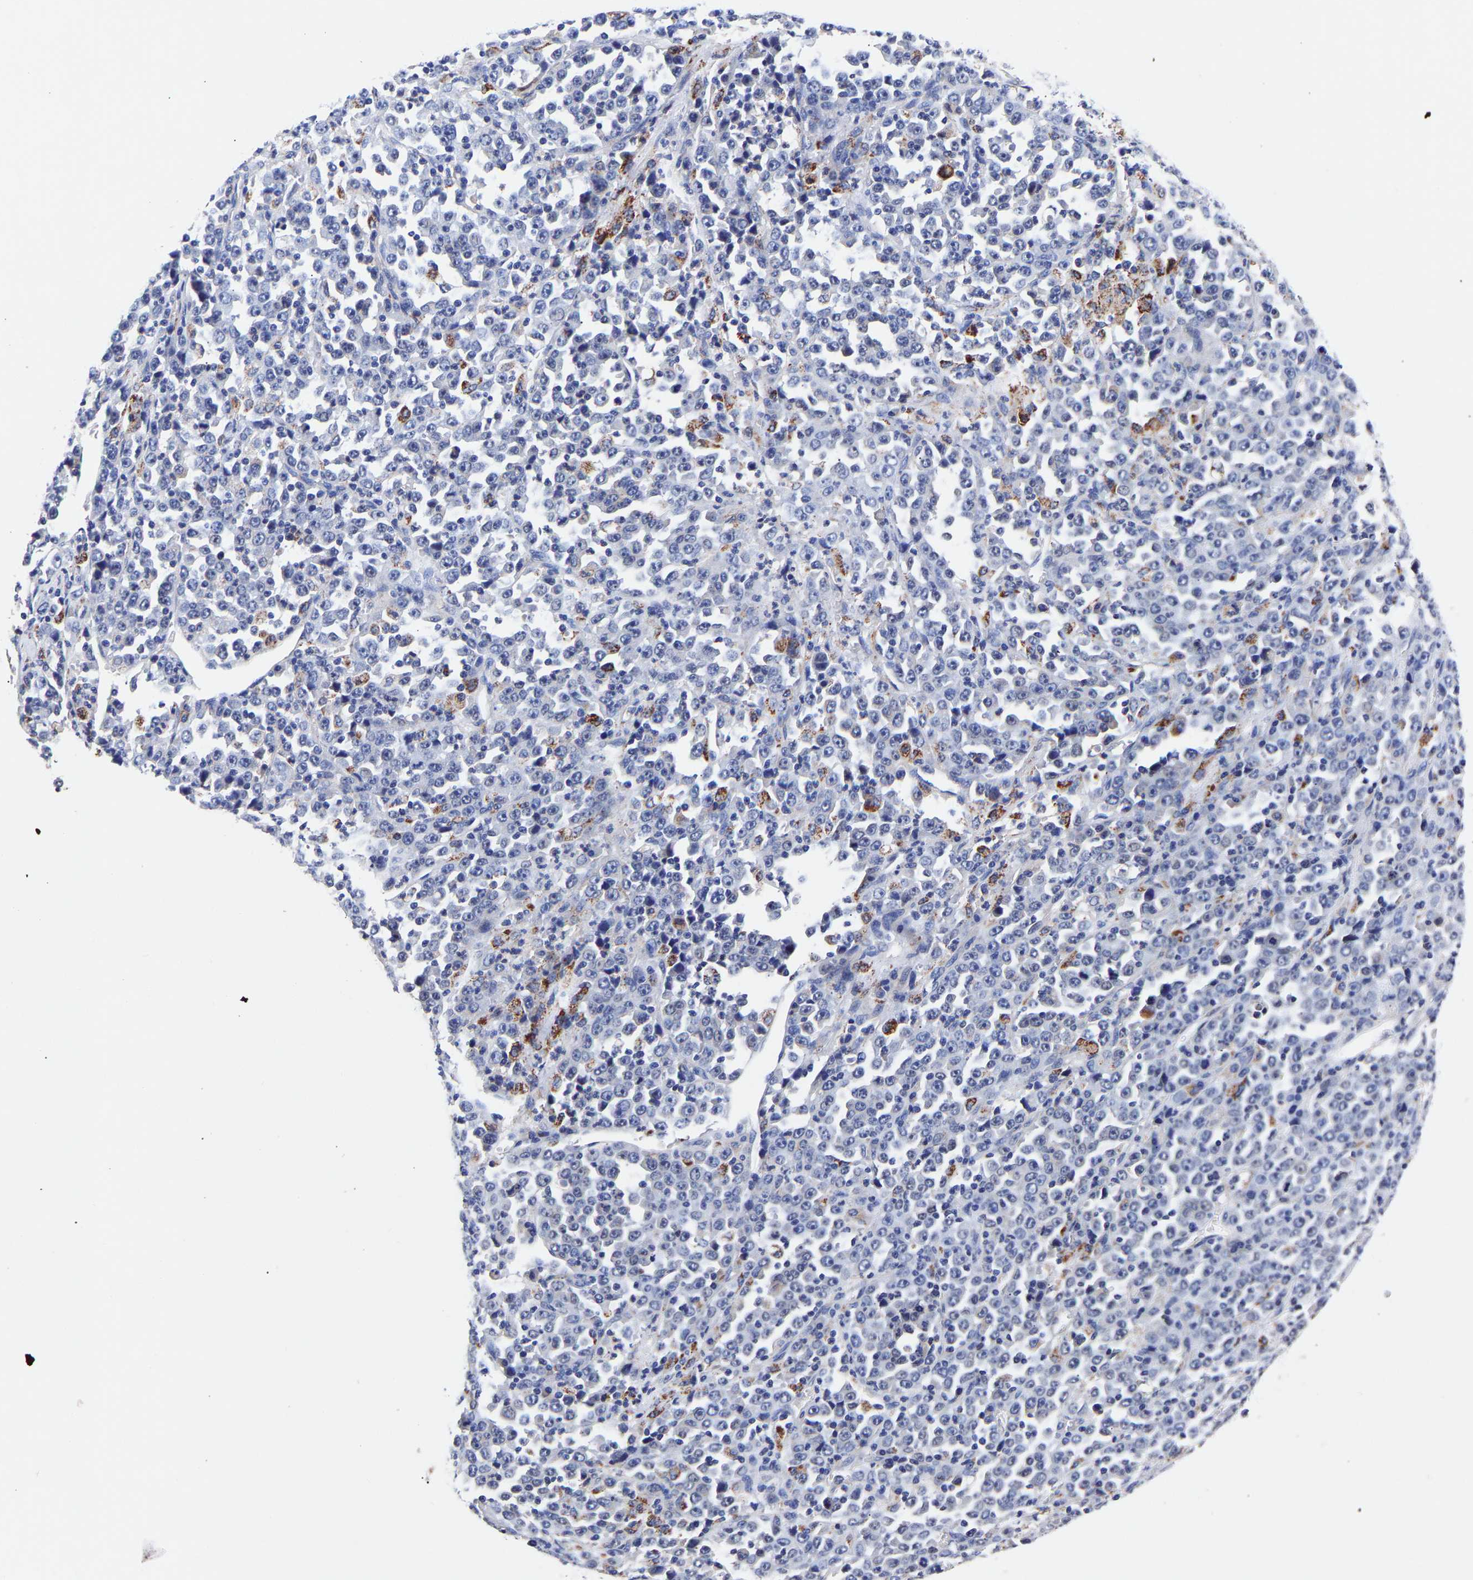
{"staining": {"intensity": "negative", "quantity": "none", "location": "none"}, "tissue": "stomach cancer", "cell_type": "Tumor cells", "image_type": "cancer", "snomed": [{"axis": "morphology", "description": "Normal tissue, NOS"}, {"axis": "morphology", "description": "Adenocarcinoma, NOS"}, {"axis": "topography", "description": "Stomach, upper"}, {"axis": "topography", "description": "Stomach"}], "caption": "Immunohistochemistry (IHC) of human stomach cancer exhibits no staining in tumor cells. The staining was performed using DAB to visualize the protein expression in brown, while the nuclei were stained in blue with hematoxylin (Magnification: 20x).", "gene": "SEM1", "patient": {"sex": "male", "age": 59}}